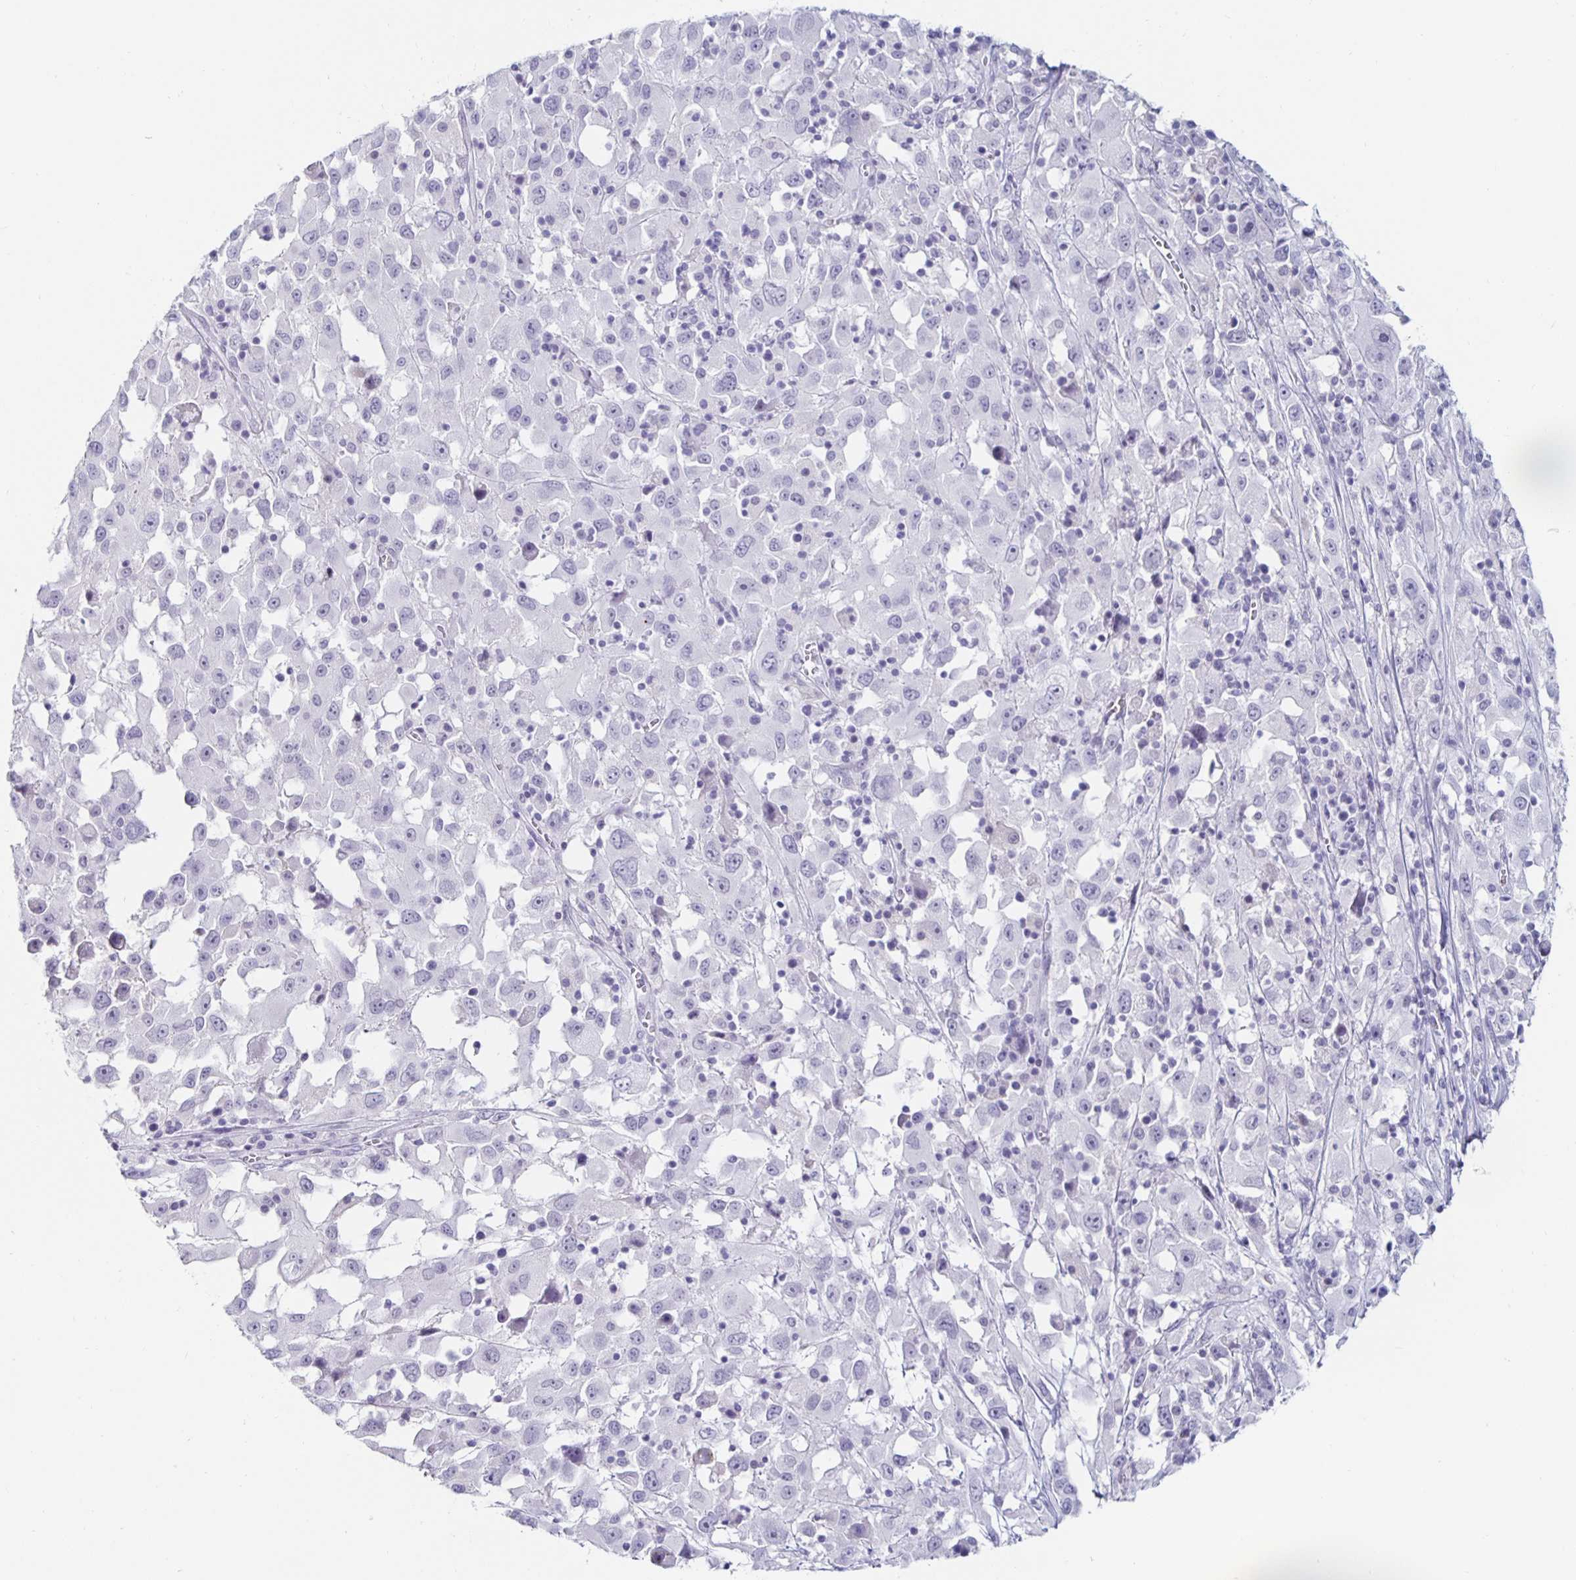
{"staining": {"intensity": "negative", "quantity": "none", "location": "none"}, "tissue": "melanoma", "cell_type": "Tumor cells", "image_type": "cancer", "snomed": [{"axis": "morphology", "description": "Malignant melanoma, Metastatic site"}, {"axis": "topography", "description": "Soft tissue"}], "caption": "This is an immunohistochemistry photomicrograph of human melanoma. There is no expression in tumor cells.", "gene": "KCNQ2", "patient": {"sex": "male", "age": 50}}